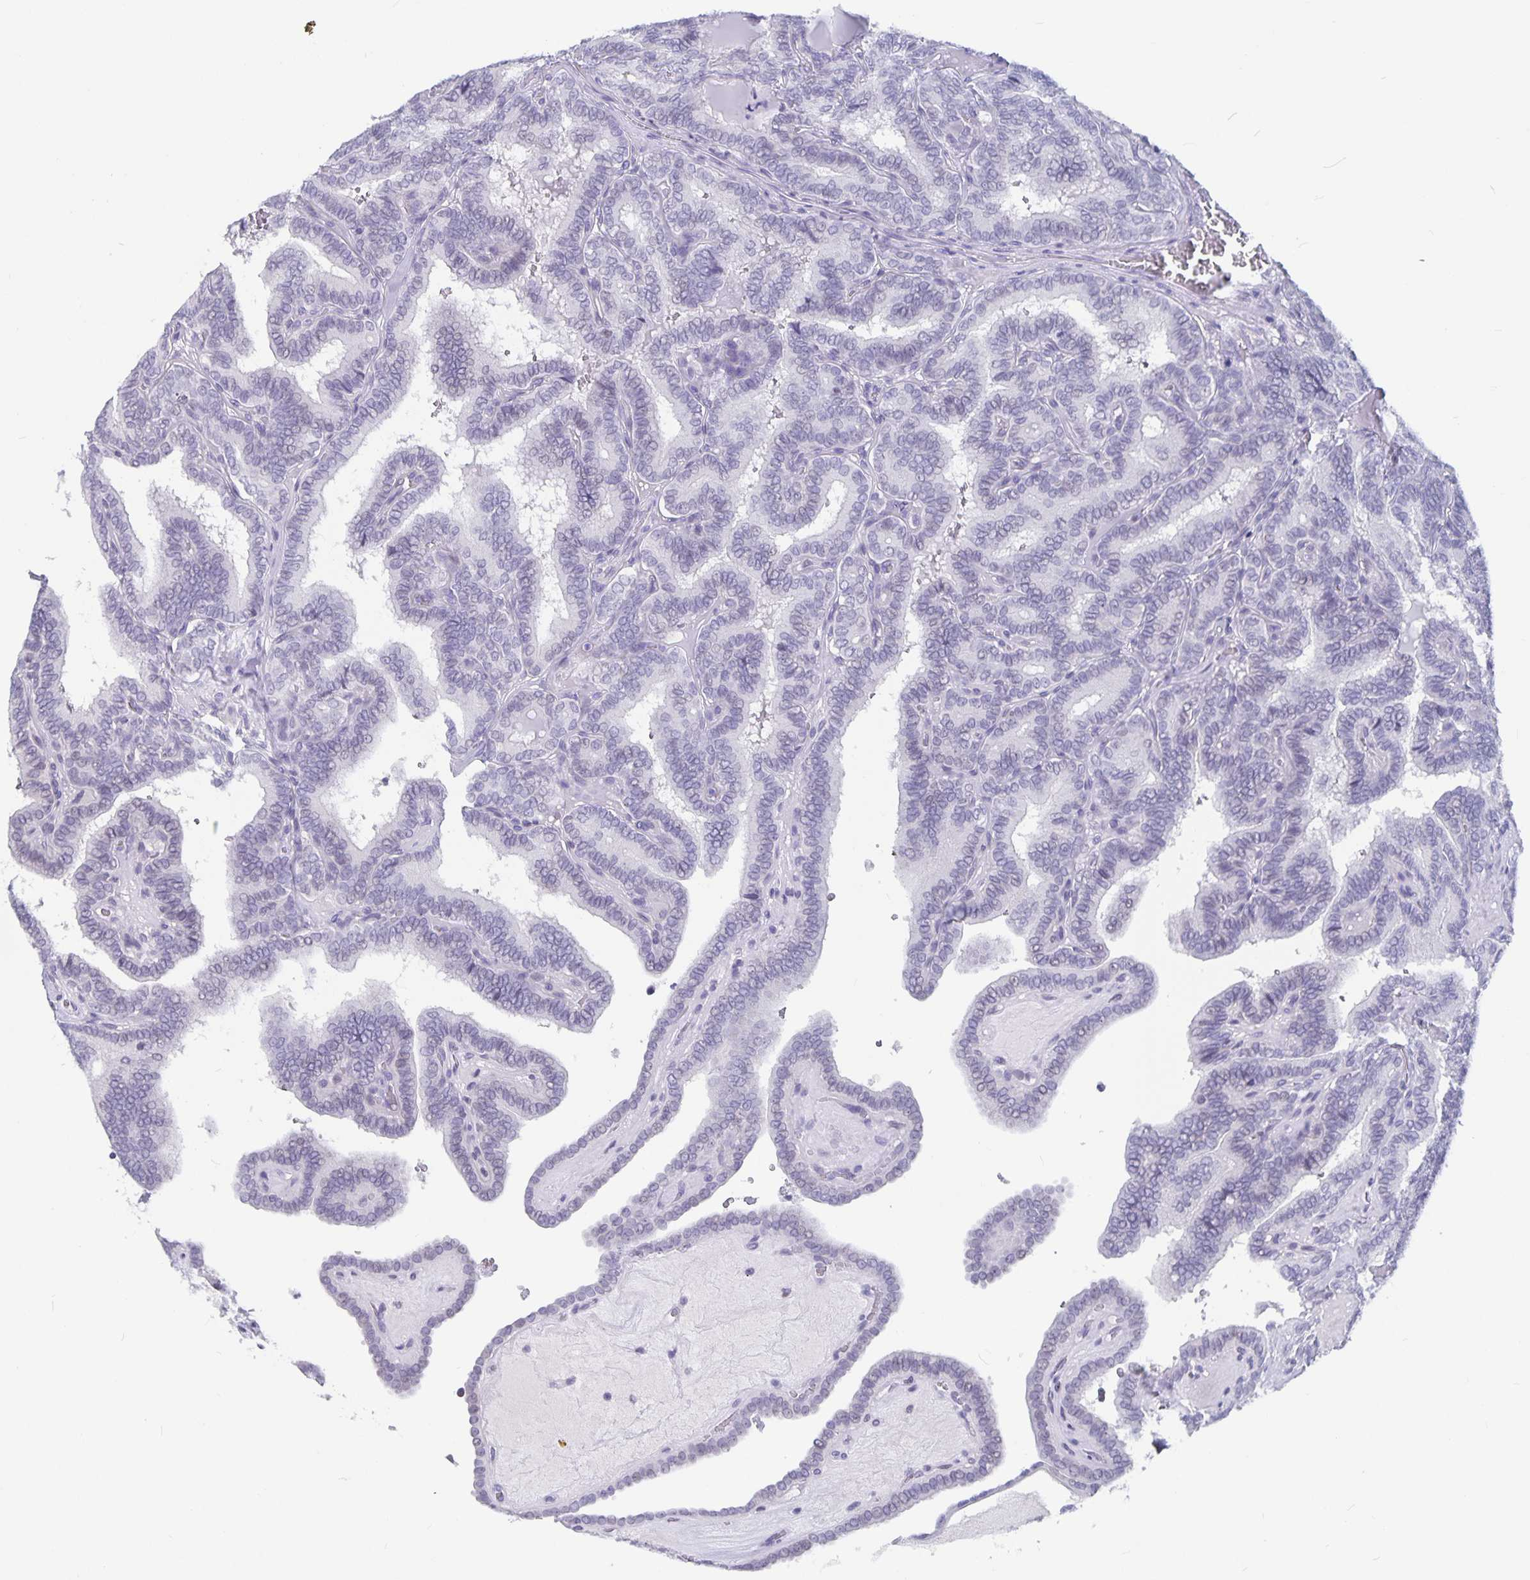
{"staining": {"intensity": "negative", "quantity": "none", "location": "none"}, "tissue": "thyroid cancer", "cell_type": "Tumor cells", "image_type": "cancer", "snomed": [{"axis": "morphology", "description": "Papillary adenocarcinoma, NOS"}, {"axis": "topography", "description": "Thyroid gland"}], "caption": "DAB (3,3'-diaminobenzidine) immunohistochemical staining of thyroid papillary adenocarcinoma reveals no significant staining in tumor cells.", "gene": "OLIG2", "patient": {"sex": "female", "age": 21}}